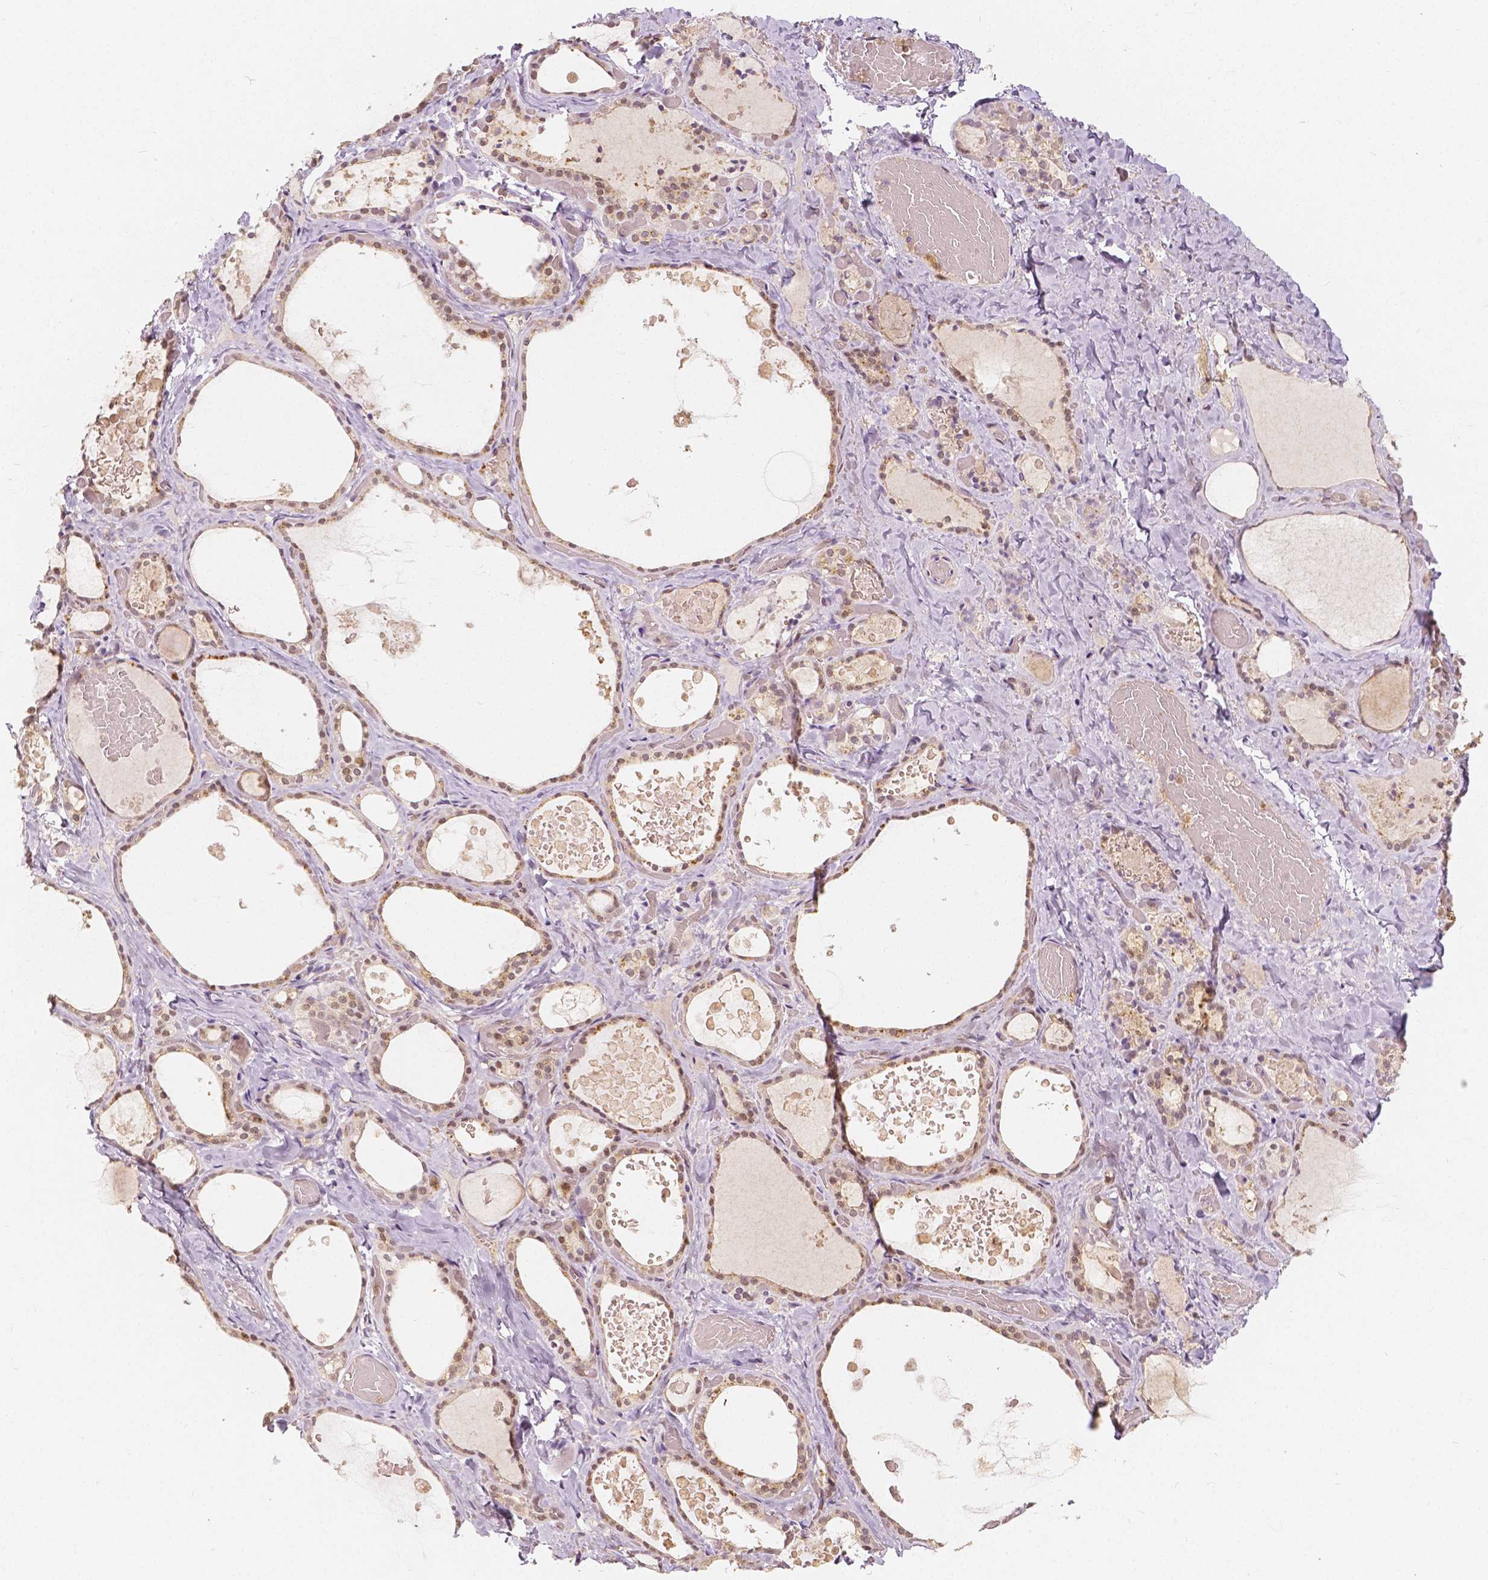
{"staining": {"intensity": "moderate", "quantity": ">75%", "location": "cytoplasmic/membranous,nuclear"}, "tissue": "thyroid gland", "cell_type": "Glandular cells", "image_type": "normal", "snomed": [{"axis": "morphology", "description": "Normal tissue, NOS"}, {"axis": "topography", "description": "Thyroid gland"}], "caption": "Moderate cytoplasmic/membranous,nuclear staining for a protein is appreciated in about >75% of glandular cells of normal thyroid gland using IHC.", "gene": "NAPRT", "patient": {"sex": "female", "age": 56}}